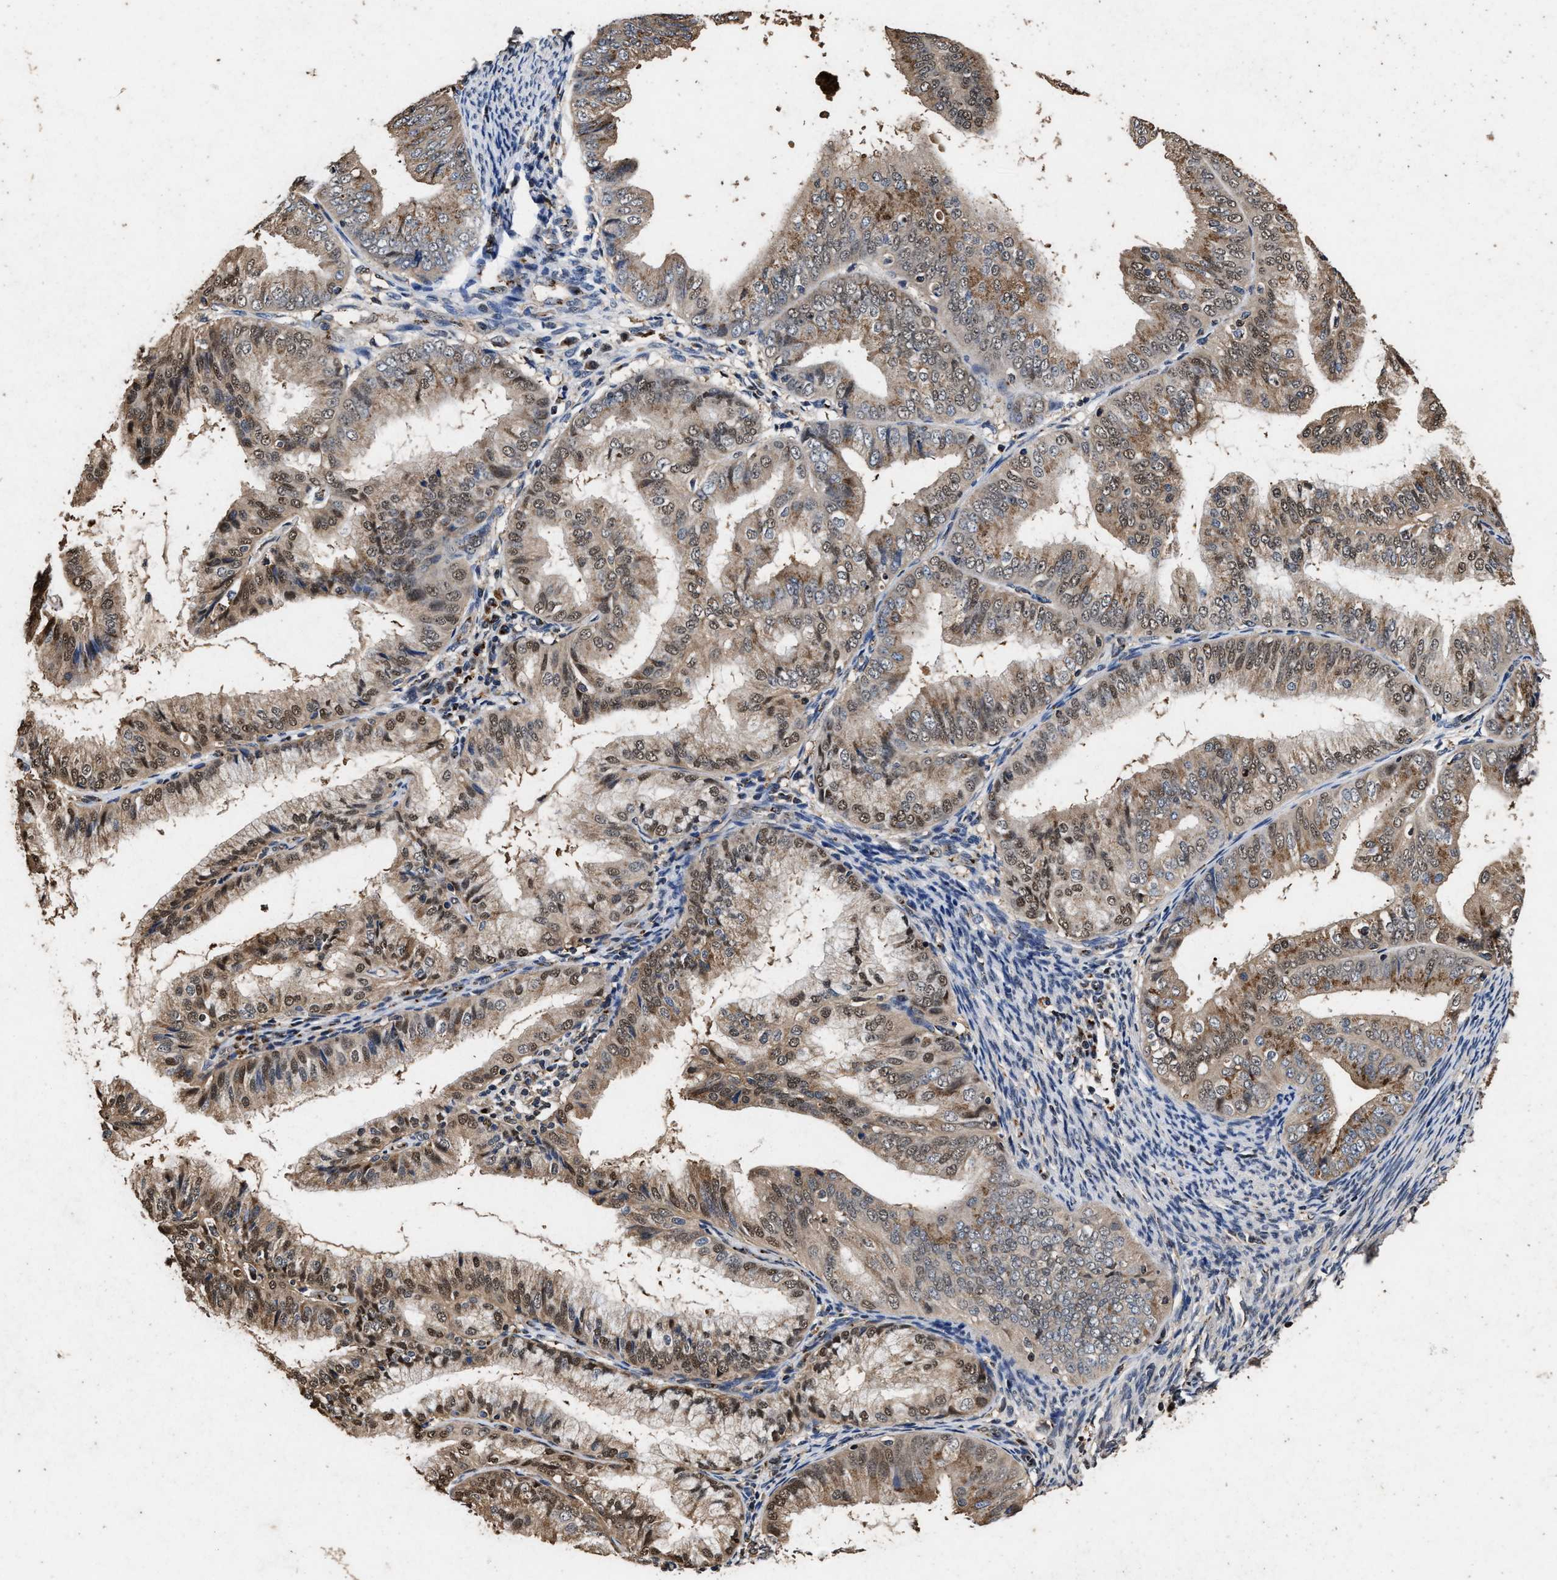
{"staining": {"intensity": "moderate", "quantity": ">75%", "location": "cytoplasmic/membranous,nuclear"}, "tissue": "endometrial cancer", "cell_type": "Tumor cells", "image_type": "cancer", "snomed": [{"axis": "morphology", "description": "Adenocarcinoma, NOS"}, {"axis": "topography", "description": "Endometrium"}], "caption": "Human endometrial adenocarcinoma stained for a protein (brown) demonstrates moderate cytoplasmic/membranous and nuclear positive positivity in about >75% of tumor cells.", "gene": "TPST2", "patient": {"sex": "female", "age": 63}}